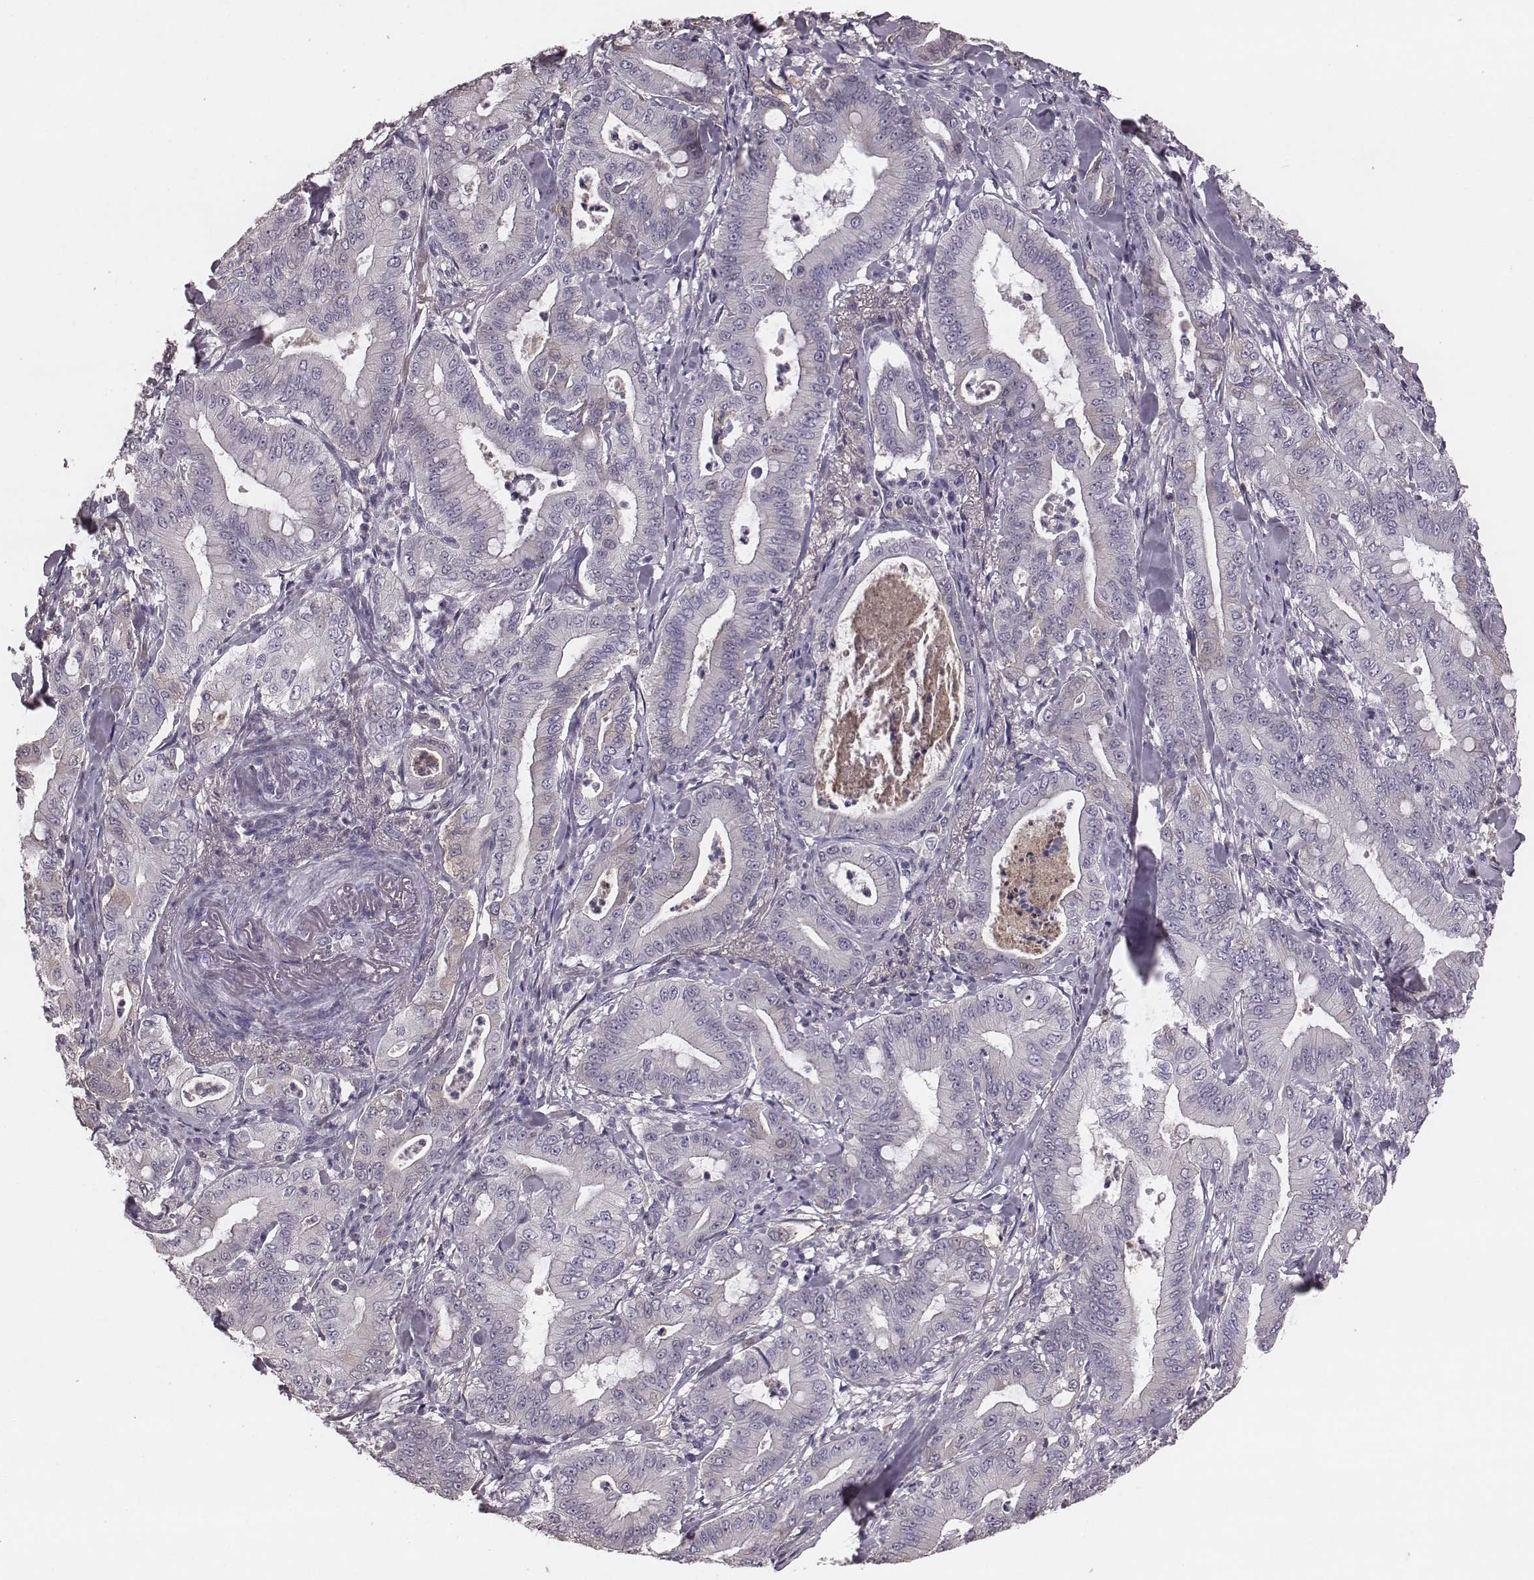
{"staining": {"intensity": "negative", "quantity": "none", "location": "none"}, "tissue": "pancreatic cancer", "cell_type": "Tumor cells", "image_type": "cancer", "snomed": [{"axis": "morphology", "description": "Adenocarcinoma, NOS"}, {"axis": "topography", "description": "Pancreas"}], "caption": "IHC photomicrograph of neoplastic tissue: human pancreatic adenocarcinoma stained with DAB exhibits no significant protein expression in tumor cells.", "gene": "SMIM24", "patient": {"sex": "male", "age": 71}}